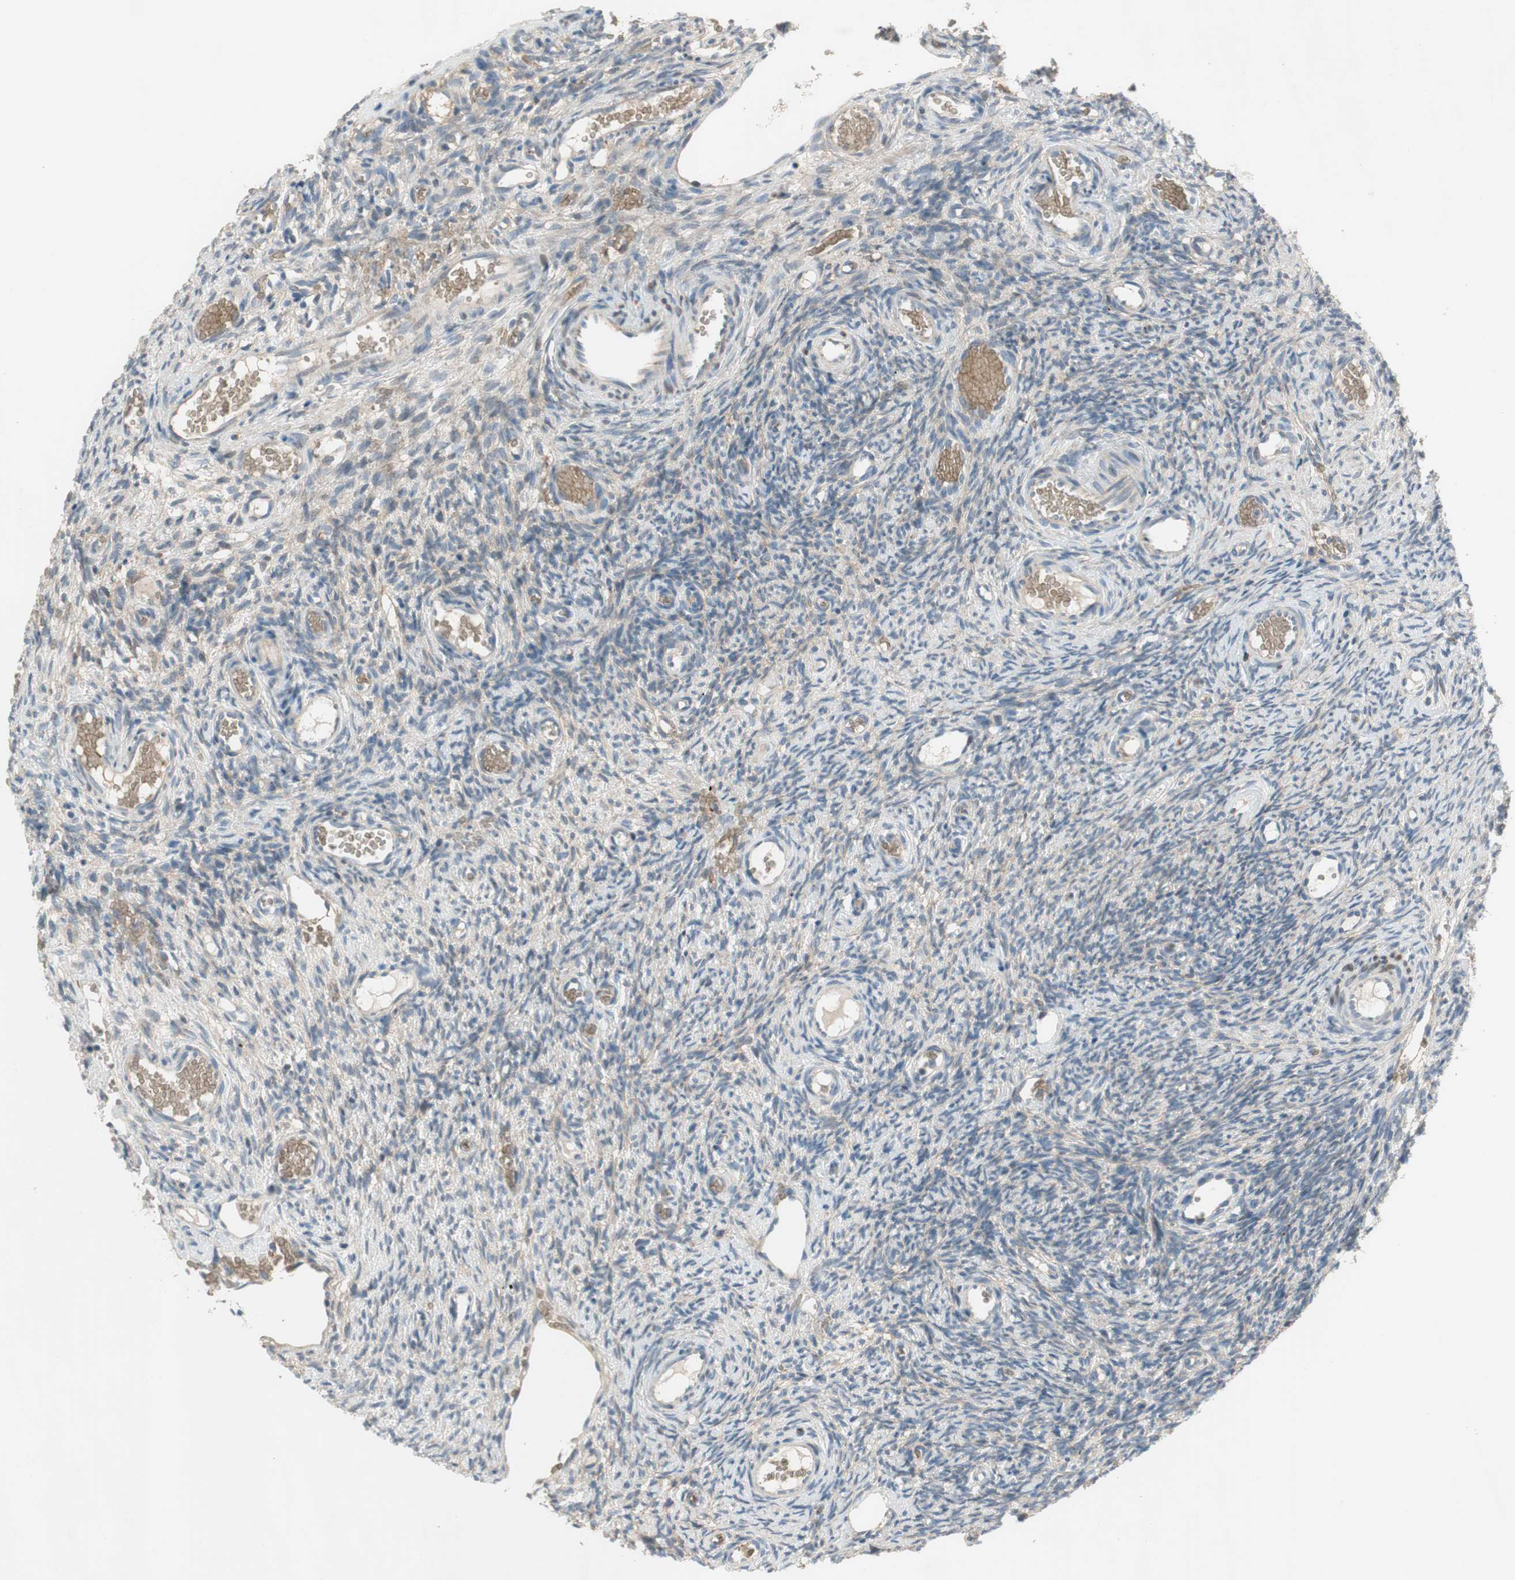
{"staining": {"intensity": "weak", "quantity": ">75%", "location": "cytoplasmic/membranous"}, "tissue": "ovary", "cell_type": "Ovarian stroma cells", "image_type": "normal", "snomed": [{"axis": "morphology", "description": "Normal tissue, NOS"}, {"axis": "topography", "description": "Ovary"}], "caption": "Brown immunohistochemical staining in unremarkable human ovary exhibits weak cytoplasmic/membranous expression in approximately >75% of ovarian stroma cells. (brown staining indicates protein expression, while blue staining denotes nuclei).", "gene": "GYPC", "patient": {"sex": "female", "age": 35}}